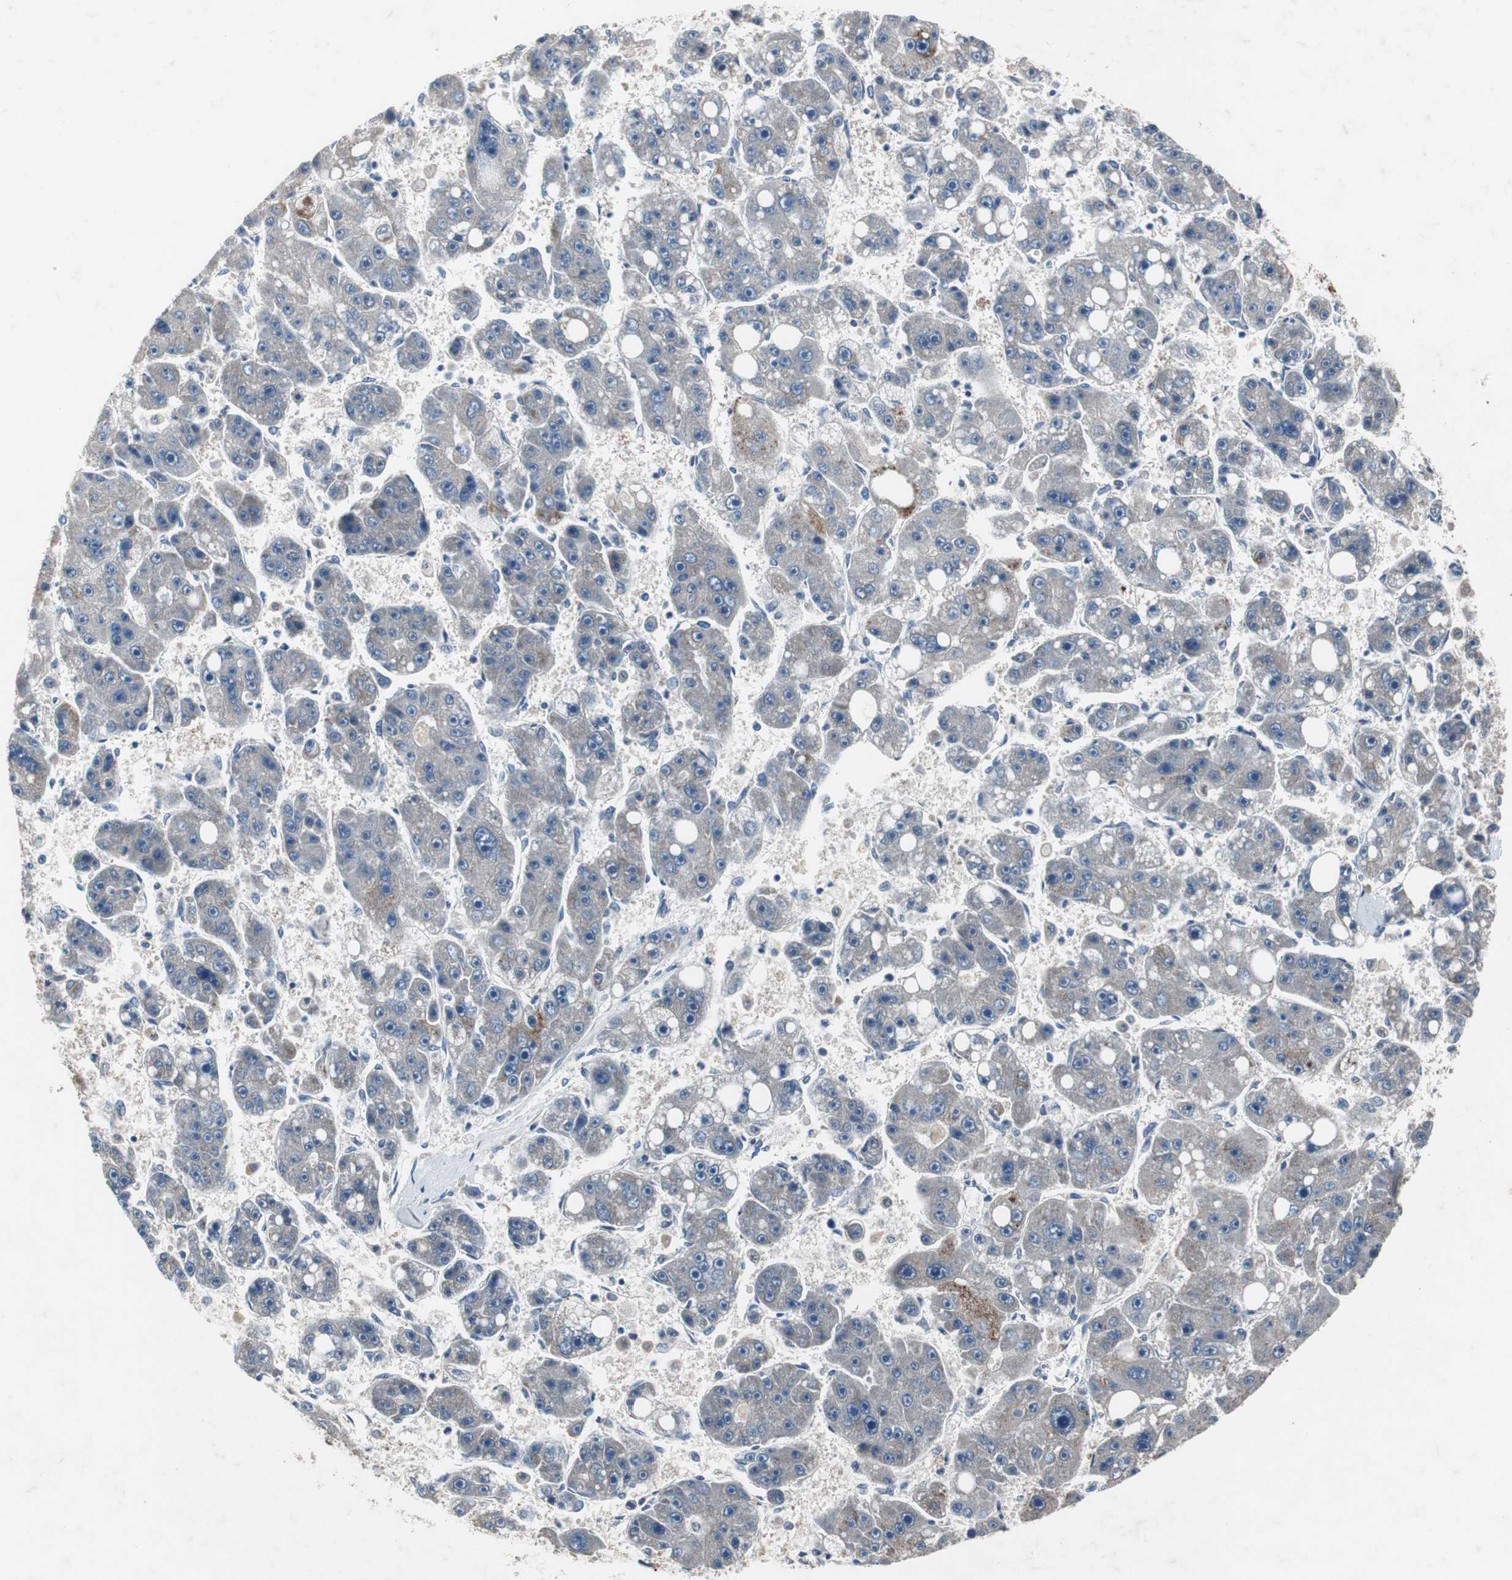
{"staining": {"intensity": "weak", "quantity": "25%-75%", "location": "cytoplasmic/membranous"}, "tissue": "liver cancer", "cell_type": "Tumor cells", "image_type": "cancer", "snomed": [{"axis": "morphology", "description": "Carcinoma, Hepatocellular, NOS"}, {"axis": "topography", "description": "Liver"}], "caption": "Protein expression by immunohistochemistry demonstrates weak cytoplasmic/membranous staining in approximately 25%-75% of tumor cells in liver cancer.", "gene": "CALB2", "patient": {"sex": "female", "age": 61}}